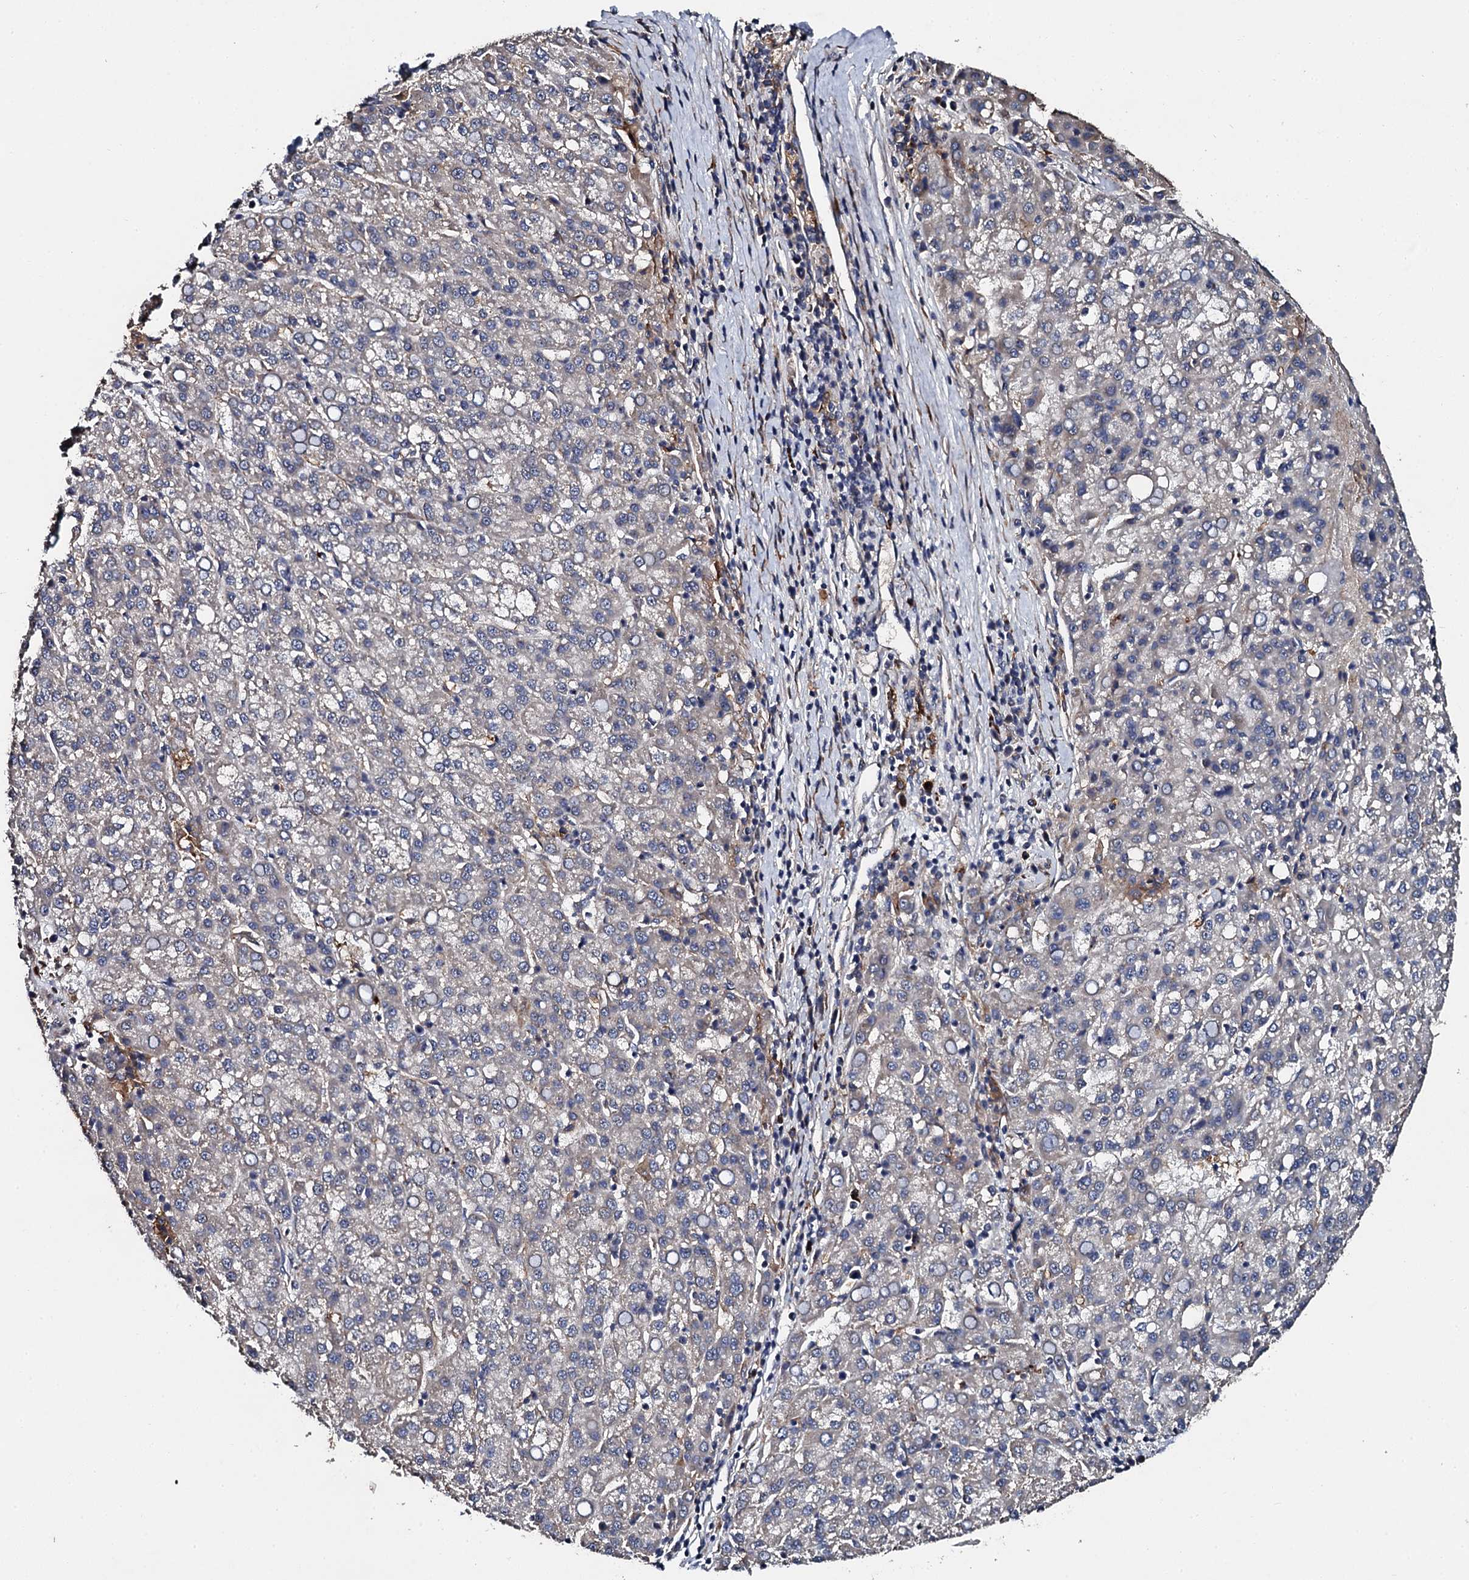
{"staining": {"intensity": "negative", "quantity": "none", "location": "none"}, "tissue": "liver cancer", "cell_type": "Tumor cells", "image_type": "cancer", "snomed": [{"axis": "morphology", "description": "Carcinoma, Hepatocellular, NOS"}, {"axis": "topography", "description": "Liver"}], "caption": "Immunohistochemistry micrograph of human liver cancer (hepatocellular carcinoma) stained for a protein (brown), which displays no expression in tumor cells.", "gene": "LRRC28", "patient": {"sex": "female", "age": 58}}